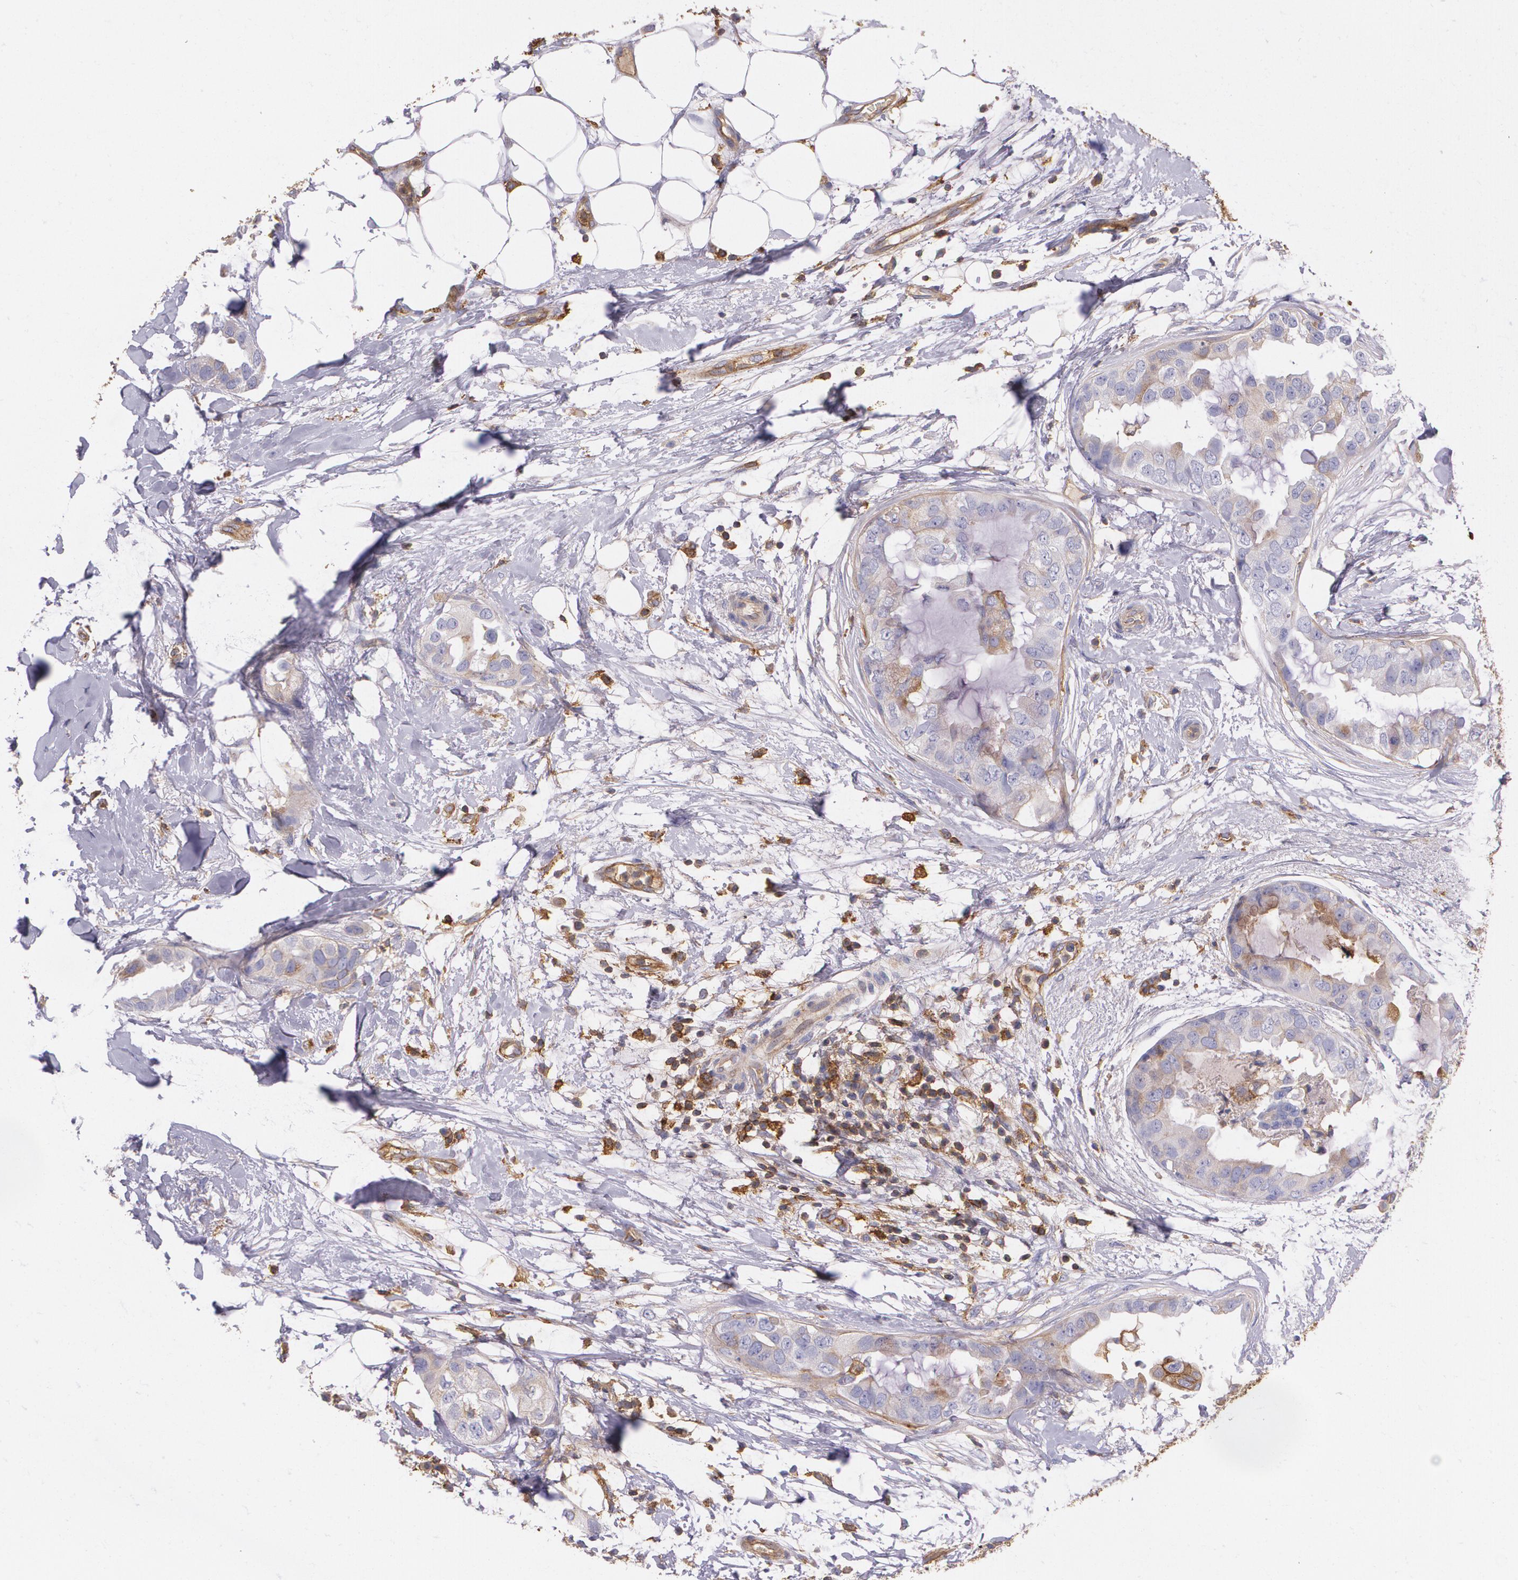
{"staining": {"intensity": "weak", "quantity": ">75%", "location": "cytoplasmic/membranous"}, "tissue": "breast cancer", "cell_type": "Tumor cells", "image_type": "cancer", "snomed": [{"axis": "morphology", "description": "Duct carcinoma"}, {"axis": "topography", "description": "Breast"}], "caption": "Tumor cells display low levels of weak cytoplasmic/membranous positivity in approximately >75% of cells in human breast cancer.", "gene": "B2M", "patient": {"sex": "female", "age": 40}}